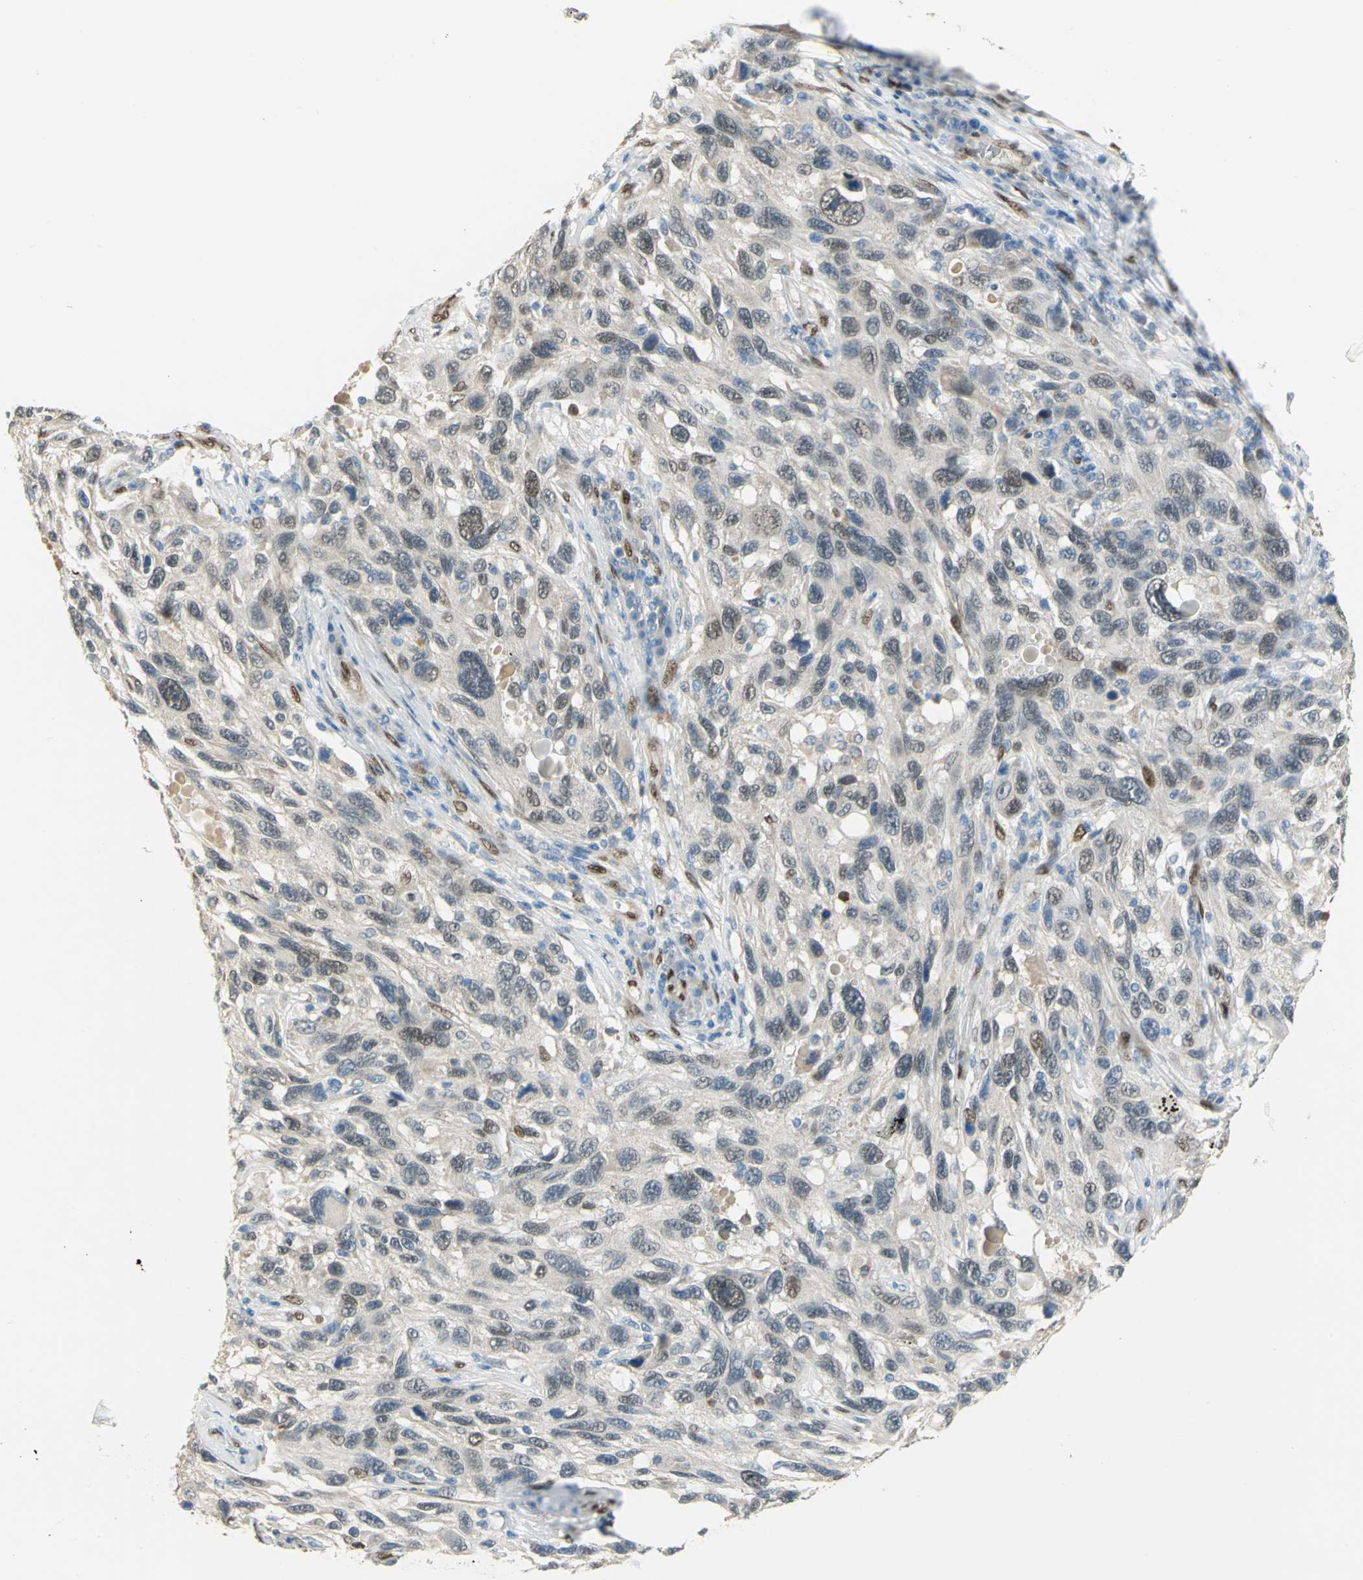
{"staining": {"intensity": "weak", "quantity": "<25%", "location": "cytoplasmic/membranous,nuclear"}, "tissue": "melanoma", "cell_type": "Tumor cells", "image_type": "cancer", "snomed": [{"axis": "morphology", "description": "Malignant melanoma, NOS"}, {"axis": "topography", "description": "Skin"}], "caption": "Protein analysis of malignant melanoma shows no significant positivity in tumor cells.", "gene": "RBFOX2", "patient": {"sex": "male", "age": 53}}